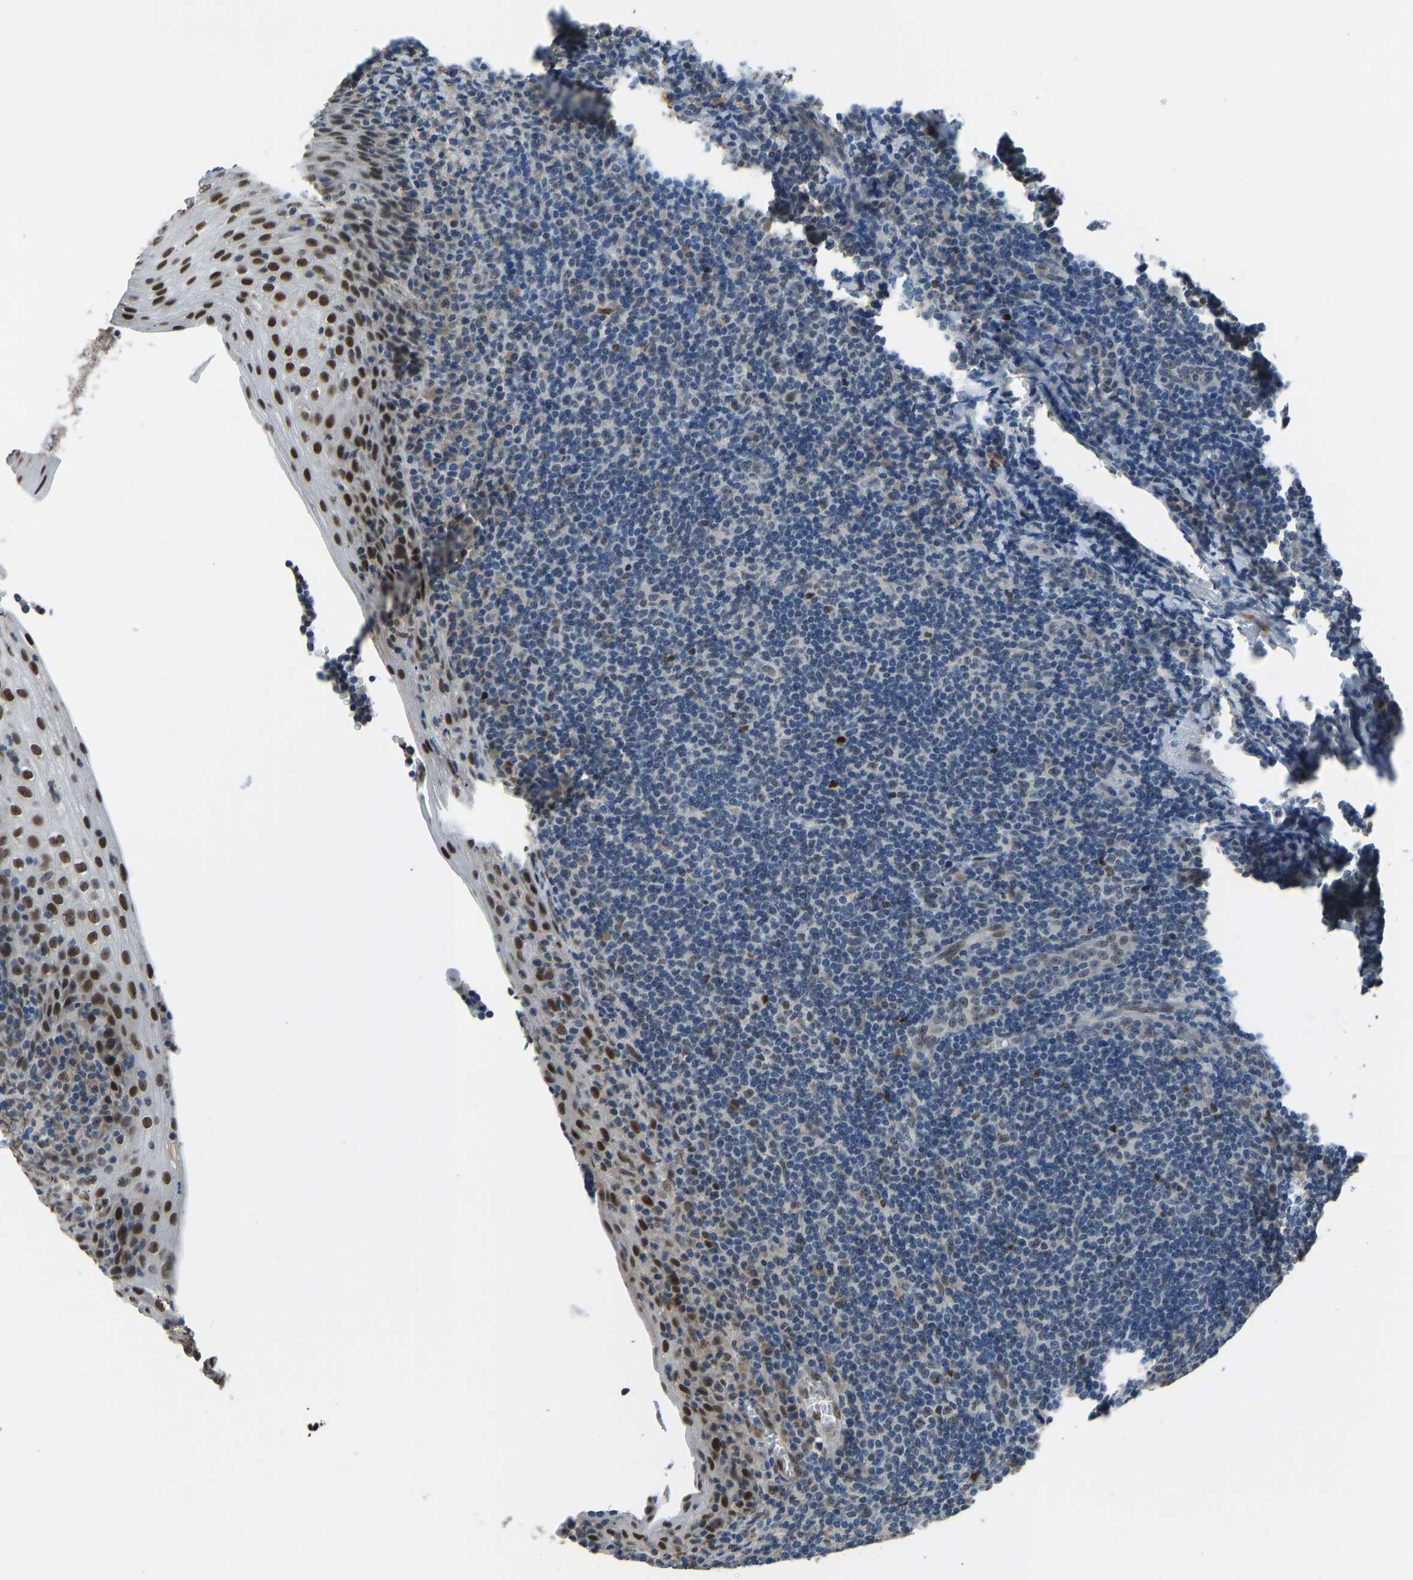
{"staining": {"intensity": "weak", "quantity": "25%-75%", "location": "nuclear"}, "tissue": "tonsil", "cell_type": "Germinal center cells", "image_type": "normal", "snomed": [{"axis": "morphology", "description": "Normal tissue, NOS"}, {"axis": "topography", "description": "Tonsil"}], "caption": "Benign tonsil demonstrates weak nuclear staining in approximately 25%-75% of germinal center cells, visualized by immunohistochemistry.", "gene": "FOS", "patient": {"sex": "male", "age": 37}}